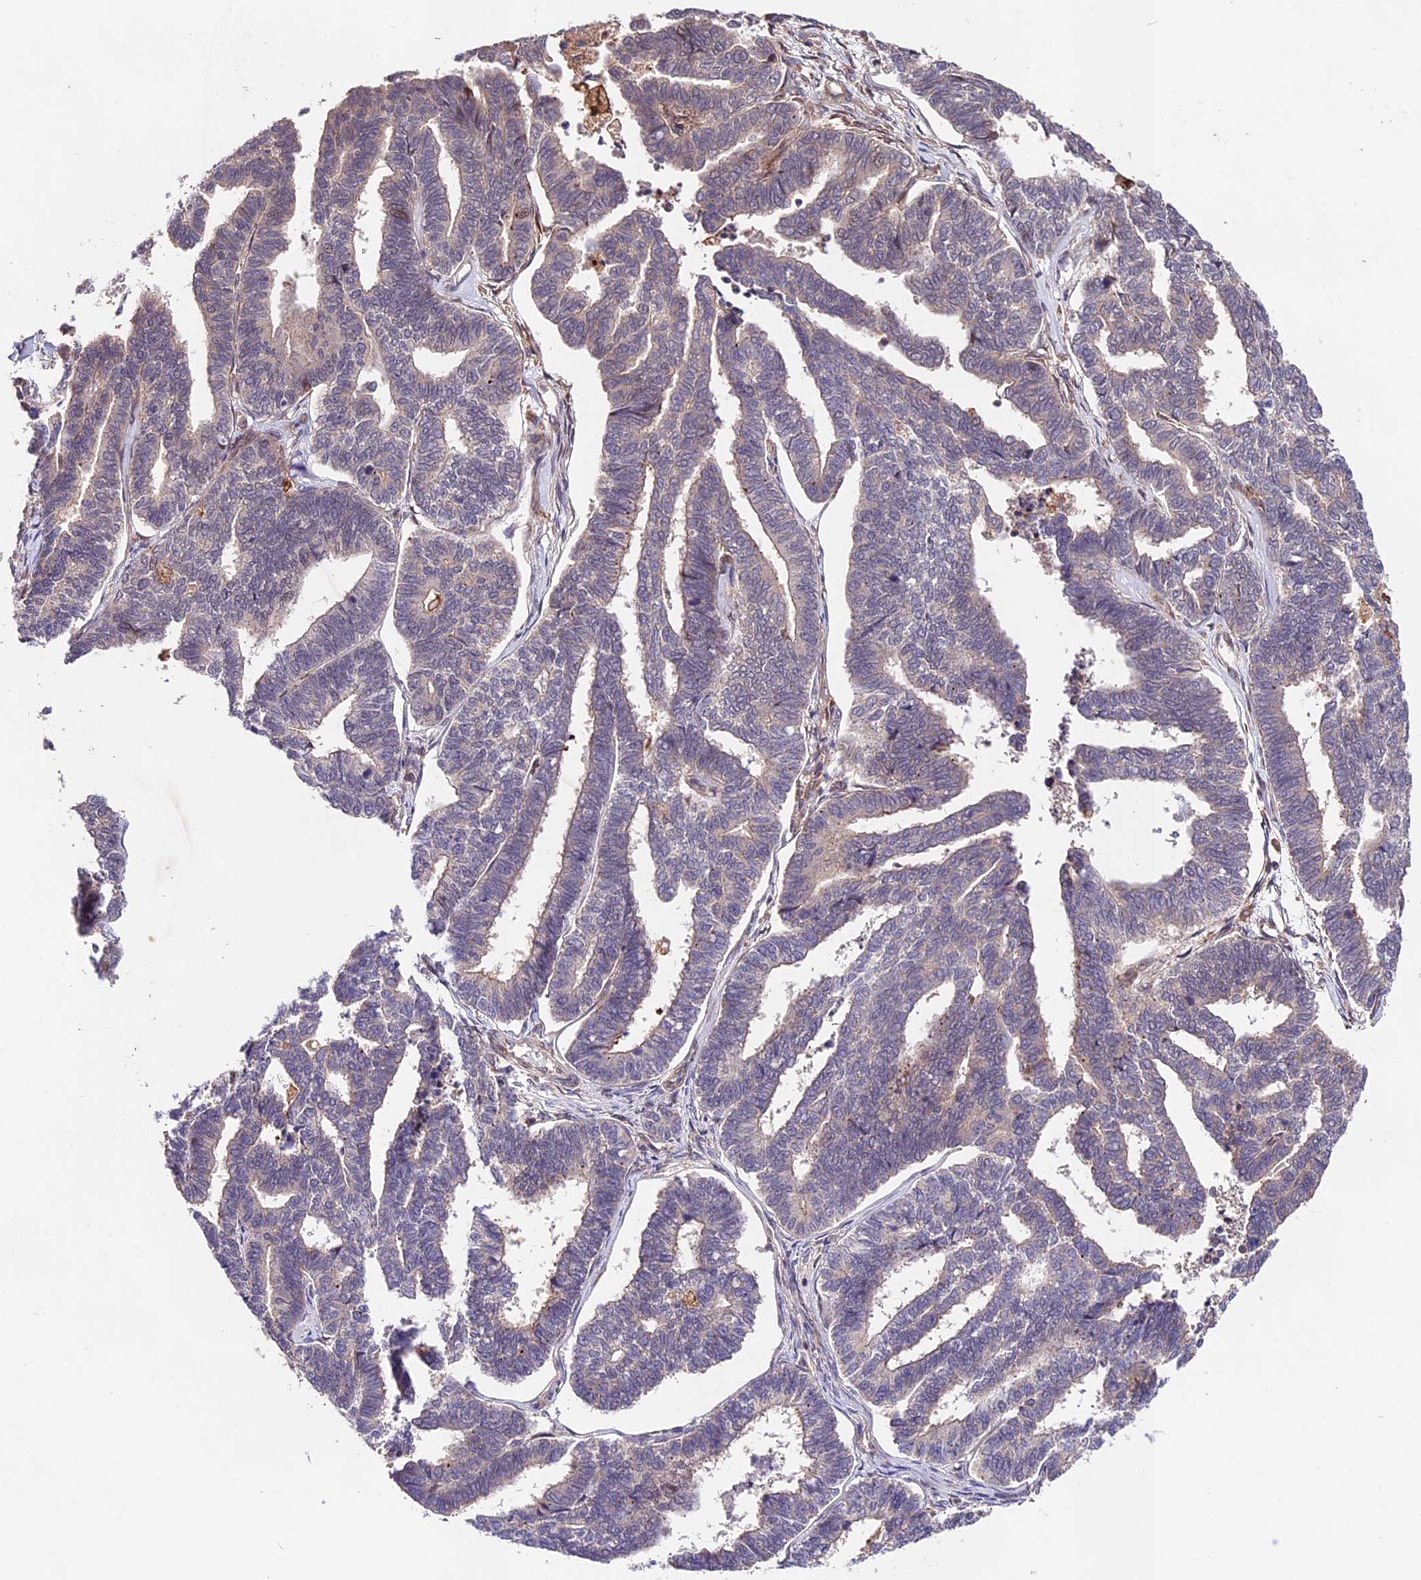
{"staining": {"intensity": "negative", "quantity": "none", "location": "none"}, "tissue": "endometrial cancer", "cell_type": "Tumor cells", "image_type": "cancer", "snomed": [{"axis": "morphology", "description": "Adenocarcinoma, NOS"}, {"axis": "topography", "description": "Endometrium"}], "caption": "The photomicrograph demonstrates no significant staining in tumor cells of adenocarcinoma (endometrial).", "gene": "CACNA1H", "patient": {"sex": "female", "age": 70}}